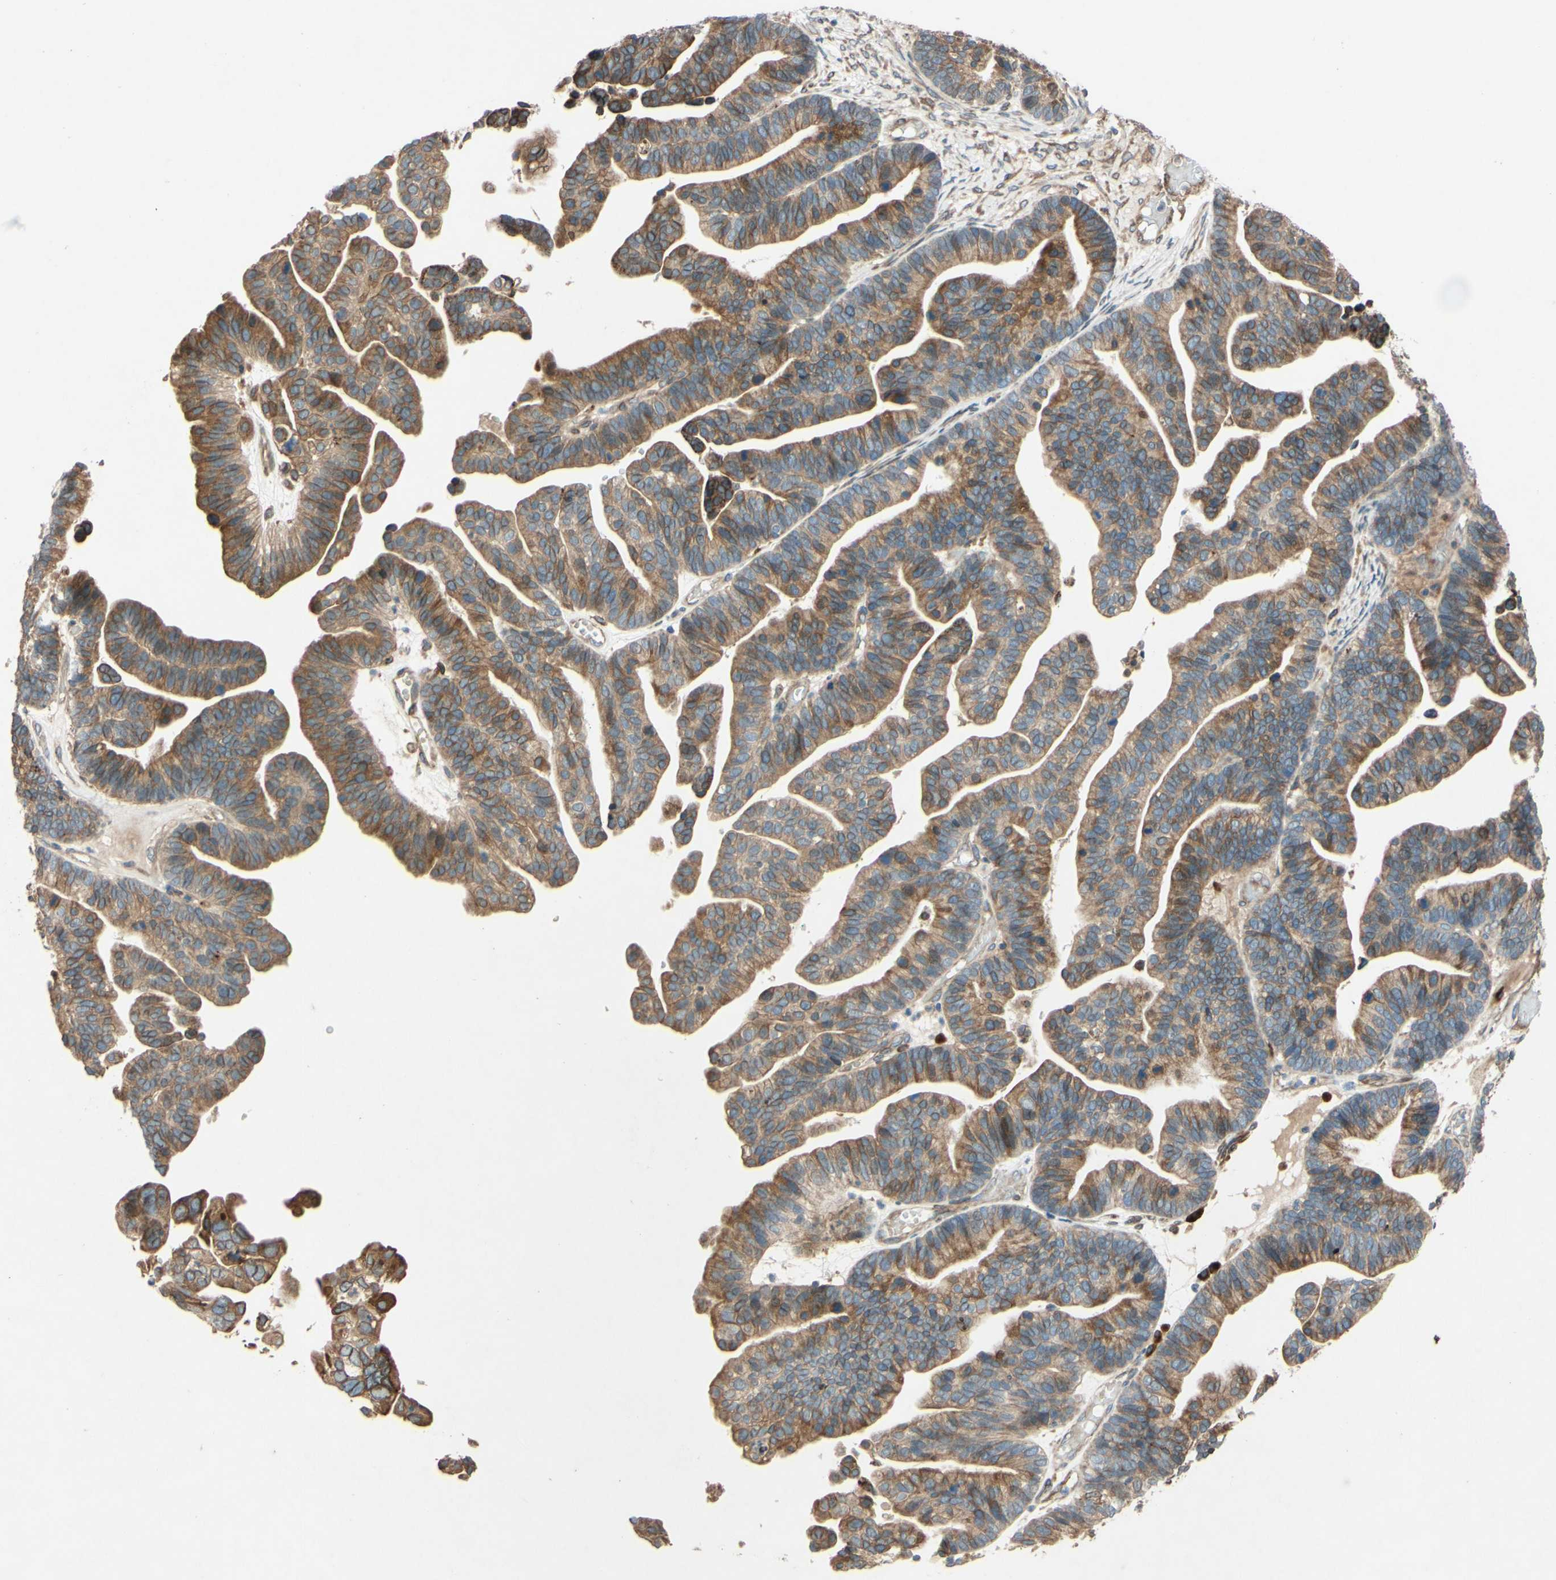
{"staining": {"intensity": "moderate", "quantity": ">75%", "location": "cytoplasmic/membranous,nuclear"}, "tissue": "ovarian cancer", "cell_type": "Tumor cells", "image_type": "cancer", "snomed": [{"axis": "morphology", "description": "Cystadenocarcinoma, serous, NOS"}, {"axis": "topography", "description": "Ovary"}], "caption": "A histopathology image of serous cystadenocarcinoma (ovarian) stained for a protein exhibits moderate cytoplasmic/membranous and nuclear brown staining in tumor cells. Using DAB (3,3'-diaminobenzidine) (brown) and hematoxylin (blue) stains, captured at high magnification using brightfield microscopy.", "gene": "PTPRU", "patient": {"sex": "female", "age": 56}}